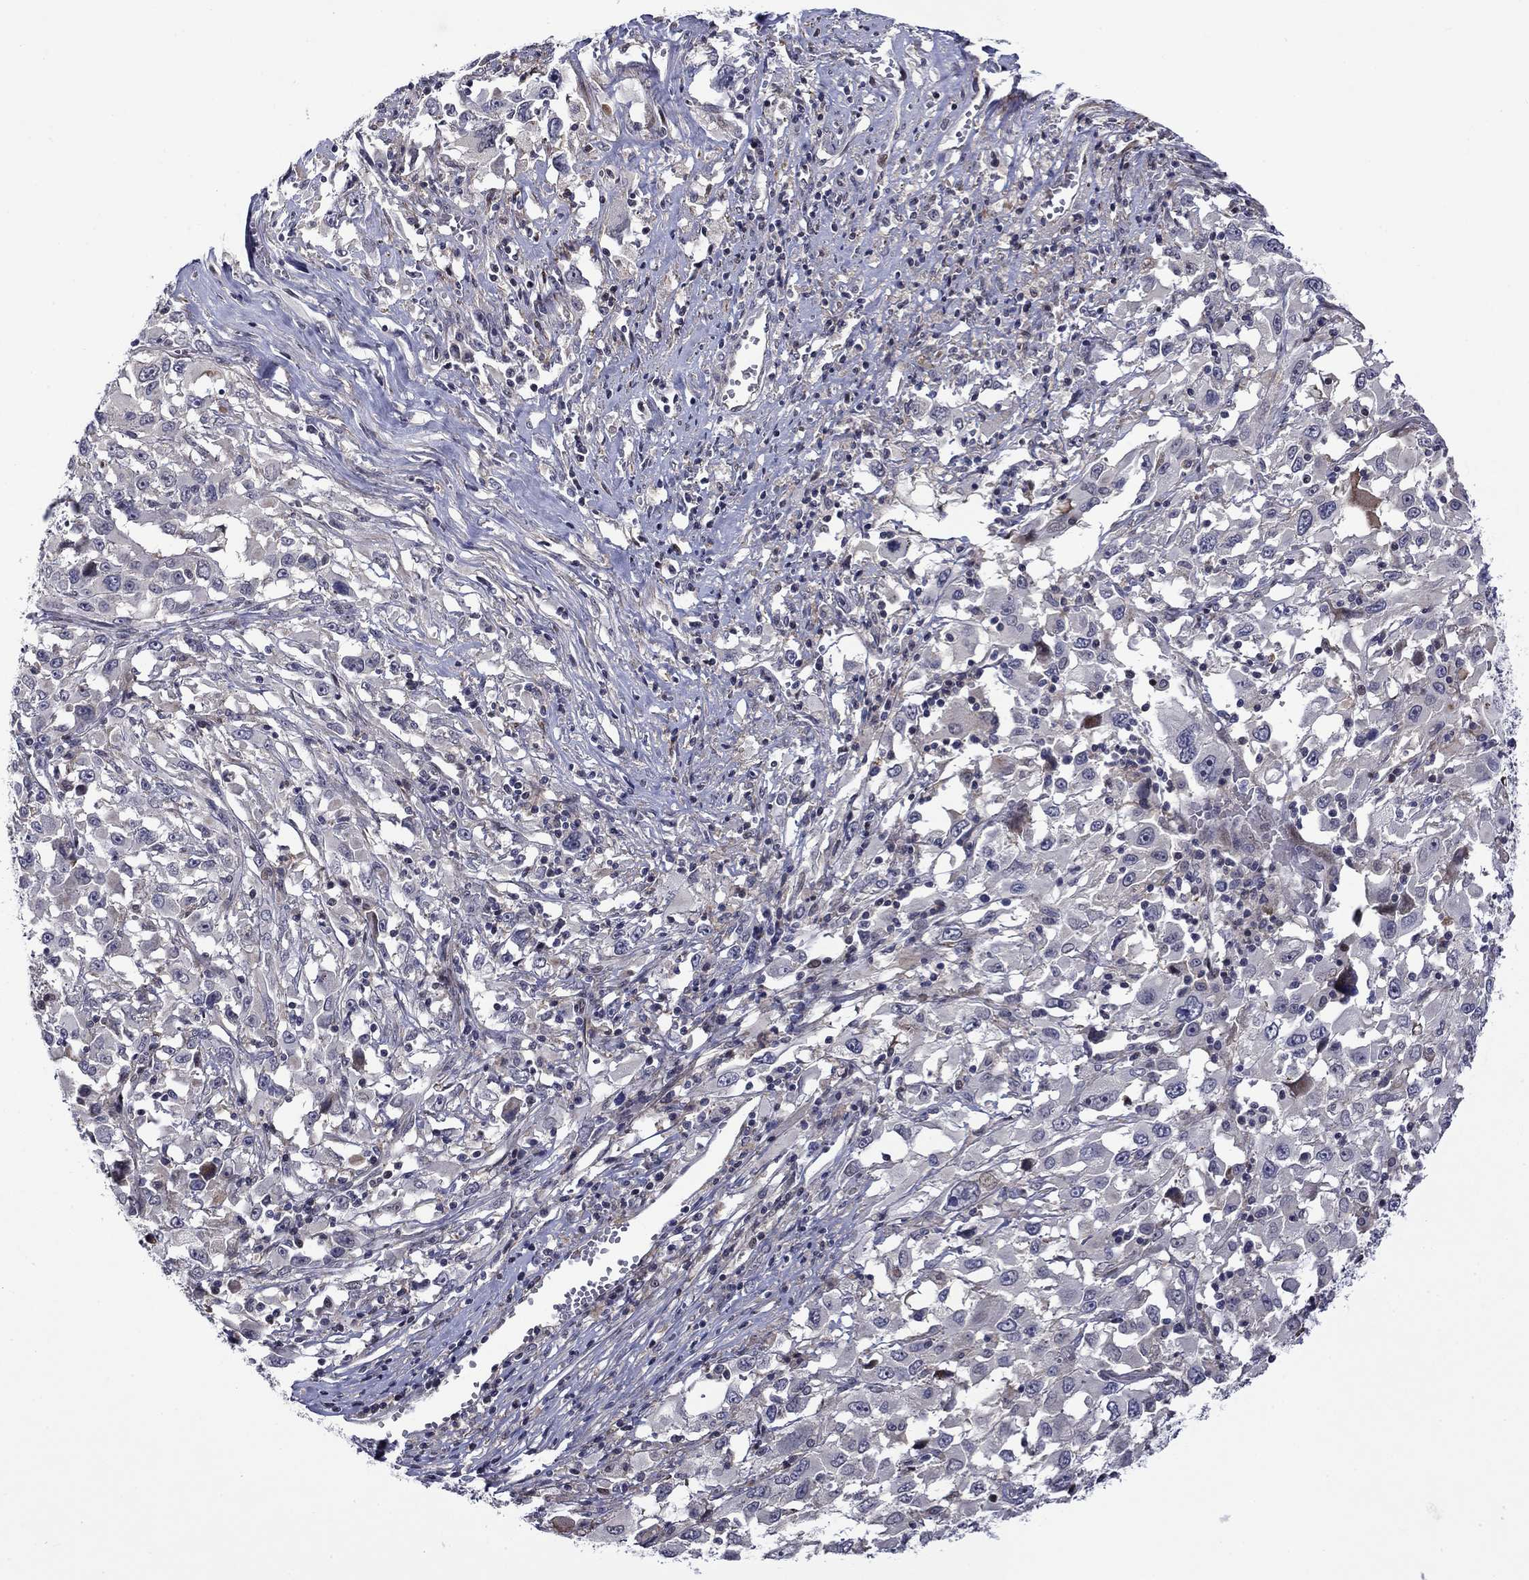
{"staining": {"intensity": "negative", "quantity": "none", "location": "none"}, "tissue": "melanoma", "cell_type": "Tumor cells", "image_type": "cancer", "snomed": [{"axis": "morphology", "description": "Malignant melanoma, Metastatic site"}, {"axis": "topography", "description": "Soft tissue"}], "caption": "High power microscopy histopathology image of an IHC image of malignant melanoma (metastatic site), revealing no significant positivity in tumor cells. (Immunohistochemistry, brightfield microscopy, high magnification).", "gene": "B3GAT1", "patient": {"sex": "male", "age": 50}}